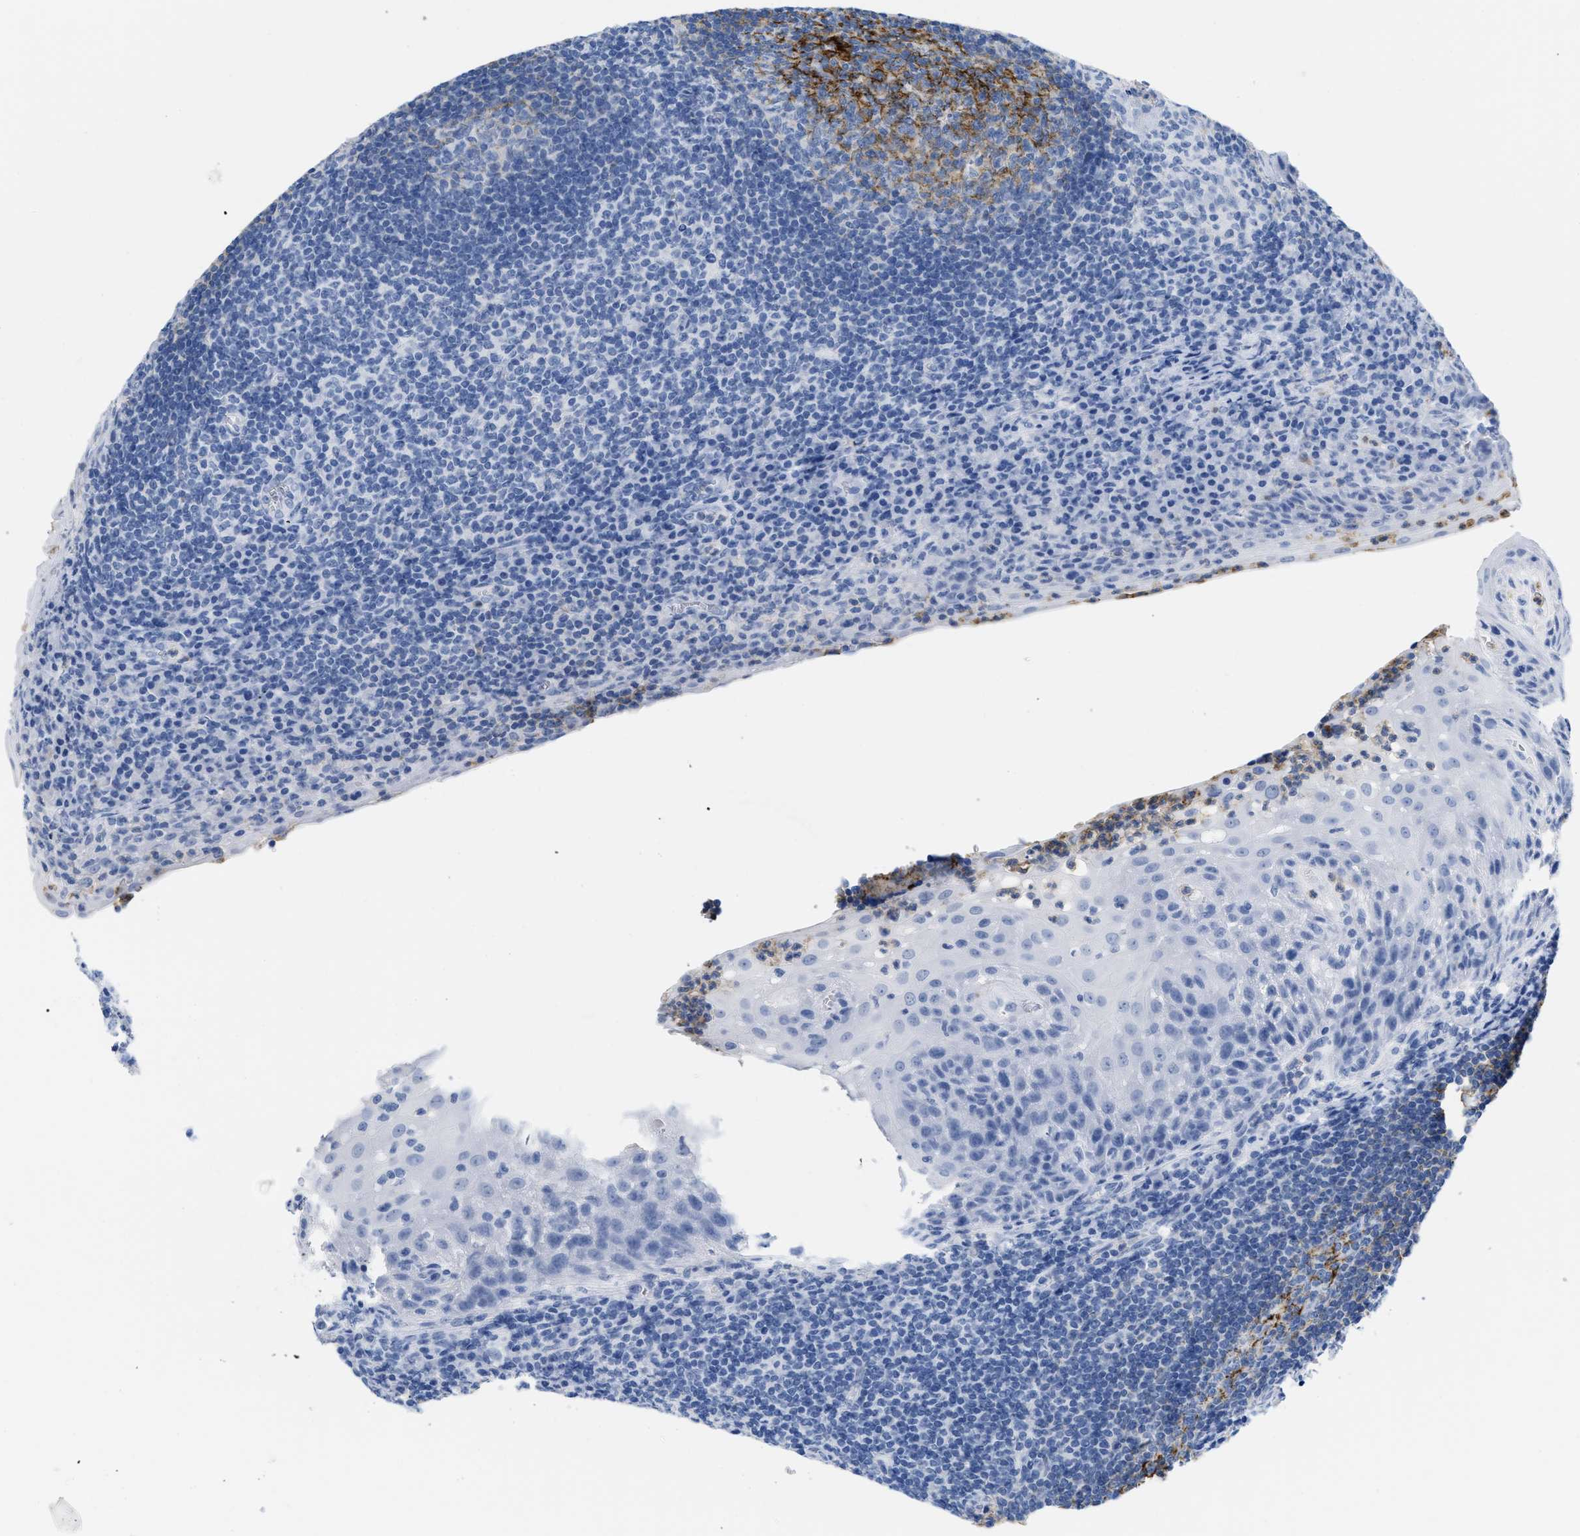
{"staining": {"intensity": "moderate", "quantity": "25%-75%", "location": "cytoplasmic/membranous"}, "tissue": "tonsil", "cell_type": "Germinal center cells", "image_type": "normal", "snomed": [{"axis": "morphology", "description": "Normal tissue, NOS"}, {"axis": "topography", "description": "Tonsil"}], "caption": "A medium amount of moderate cytoplasmic/membranous staining is present in approximately 25%-75% of germinal center cells in normal tonsil.", "gene": "CR1", "patient": {"sex": "male", "age": 37}}